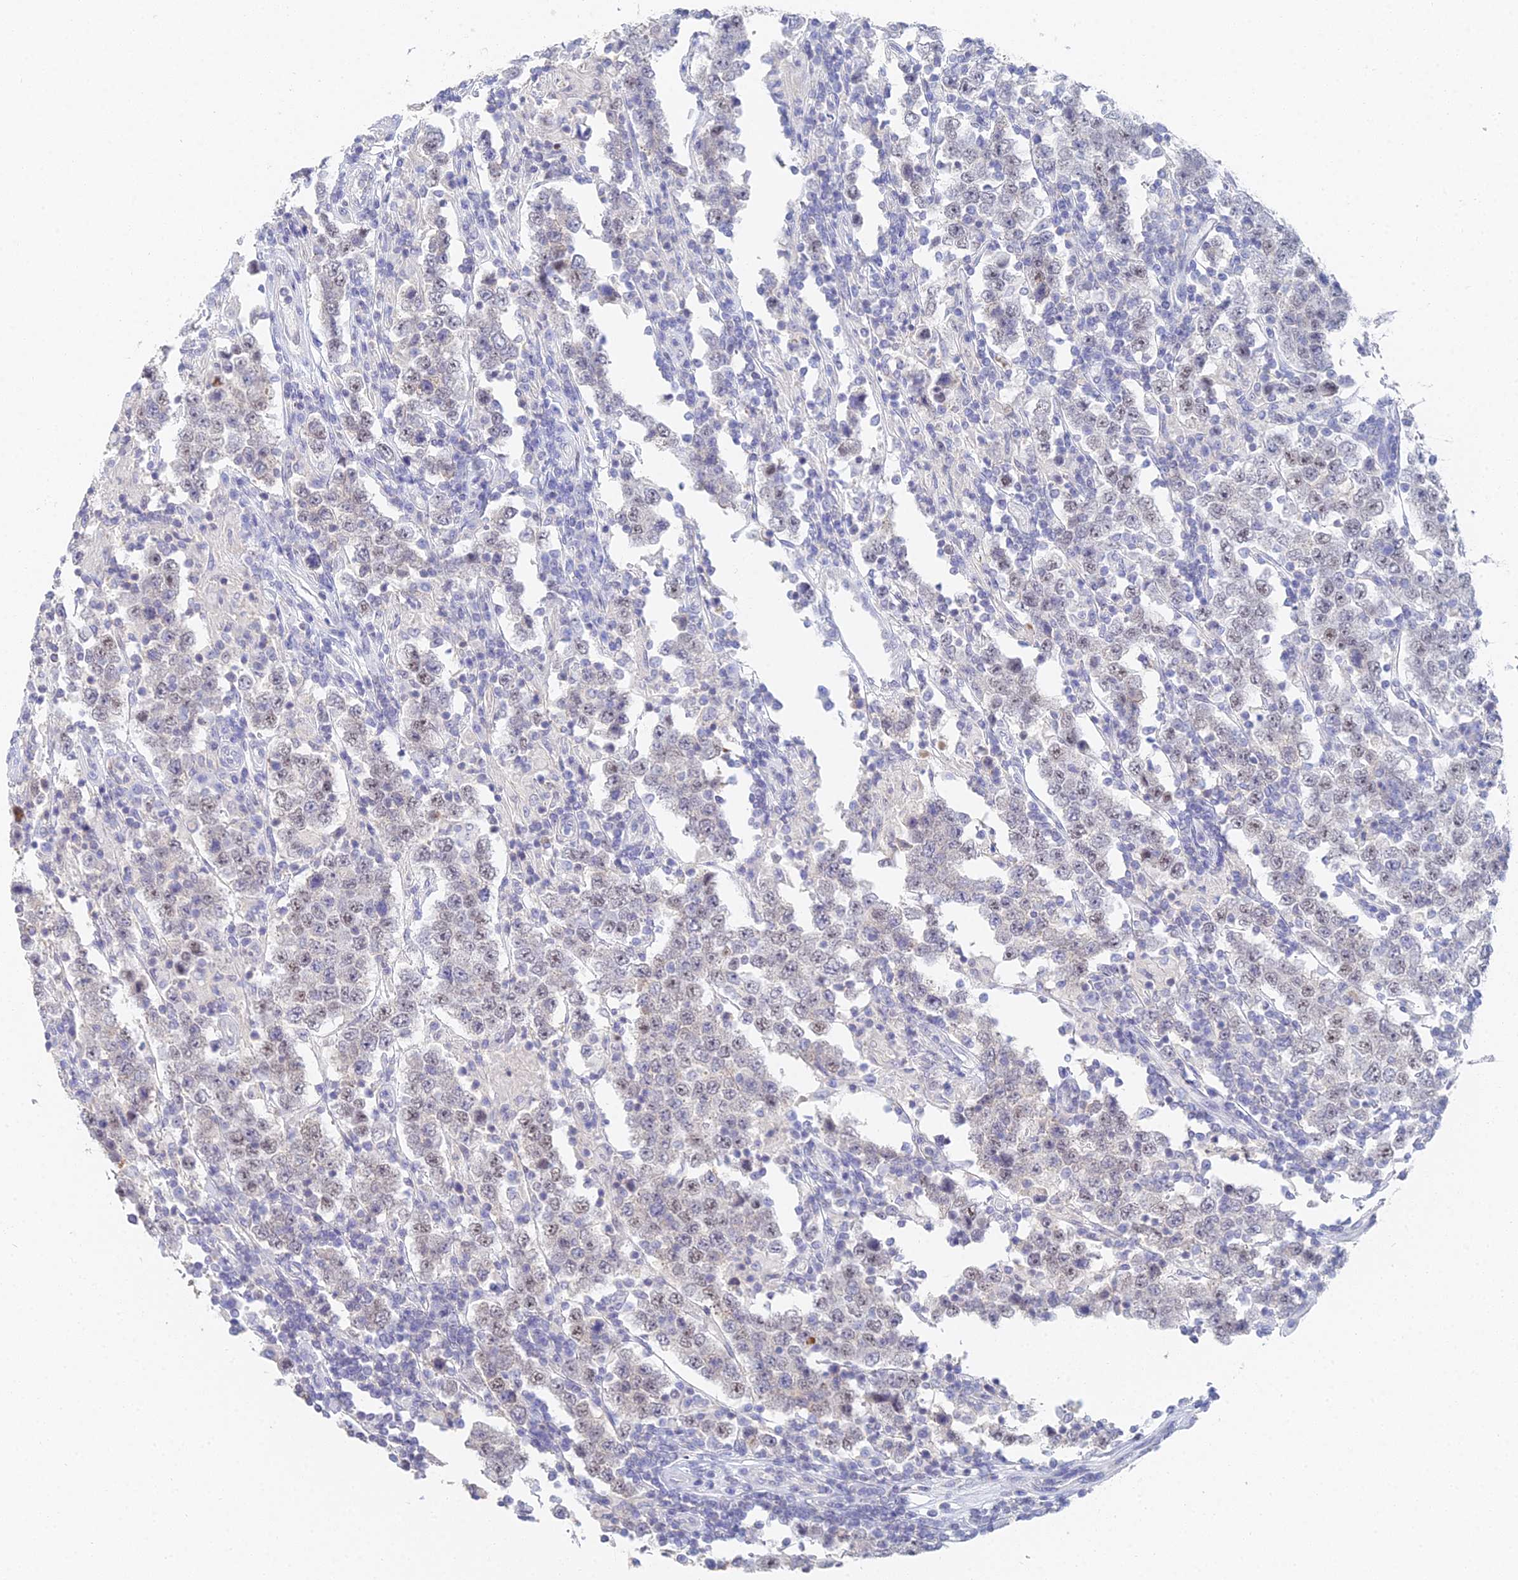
{"staining": {"intensity": "weak", "quantity": "25%-75%", "location": "nuclear"}, "tissue": "testis cancer", "cell_type": "Tumor cells", "image_type": "cancer", "snomed": [{"axis": "morphology", "description": "Normal tissue, NOS"}, {"axis": "morphology", "description": "Urothelial carcinoma, High grade"}, {"axis": "morphology", "description": "Seminoma, NOS"}, {"axis": "morphology", "description": "Carcinoma, Embryonal, NOS"}, {"axis": "topography", "description": "Urinary bladder"}, {"axis": "topography", "description": "Testis"}], "caption": "The micrograph shows staining of testis embryonal carcinoma, revealing weak nuclear protein staining (brown color) within tumor cells. The protein is stained brown, and the nuclei are stained in blue (DAB IHC with brightfield microscopy, high magnification).", "gene": "MCM2", "patient": {"sex": "male", "age": 41}}